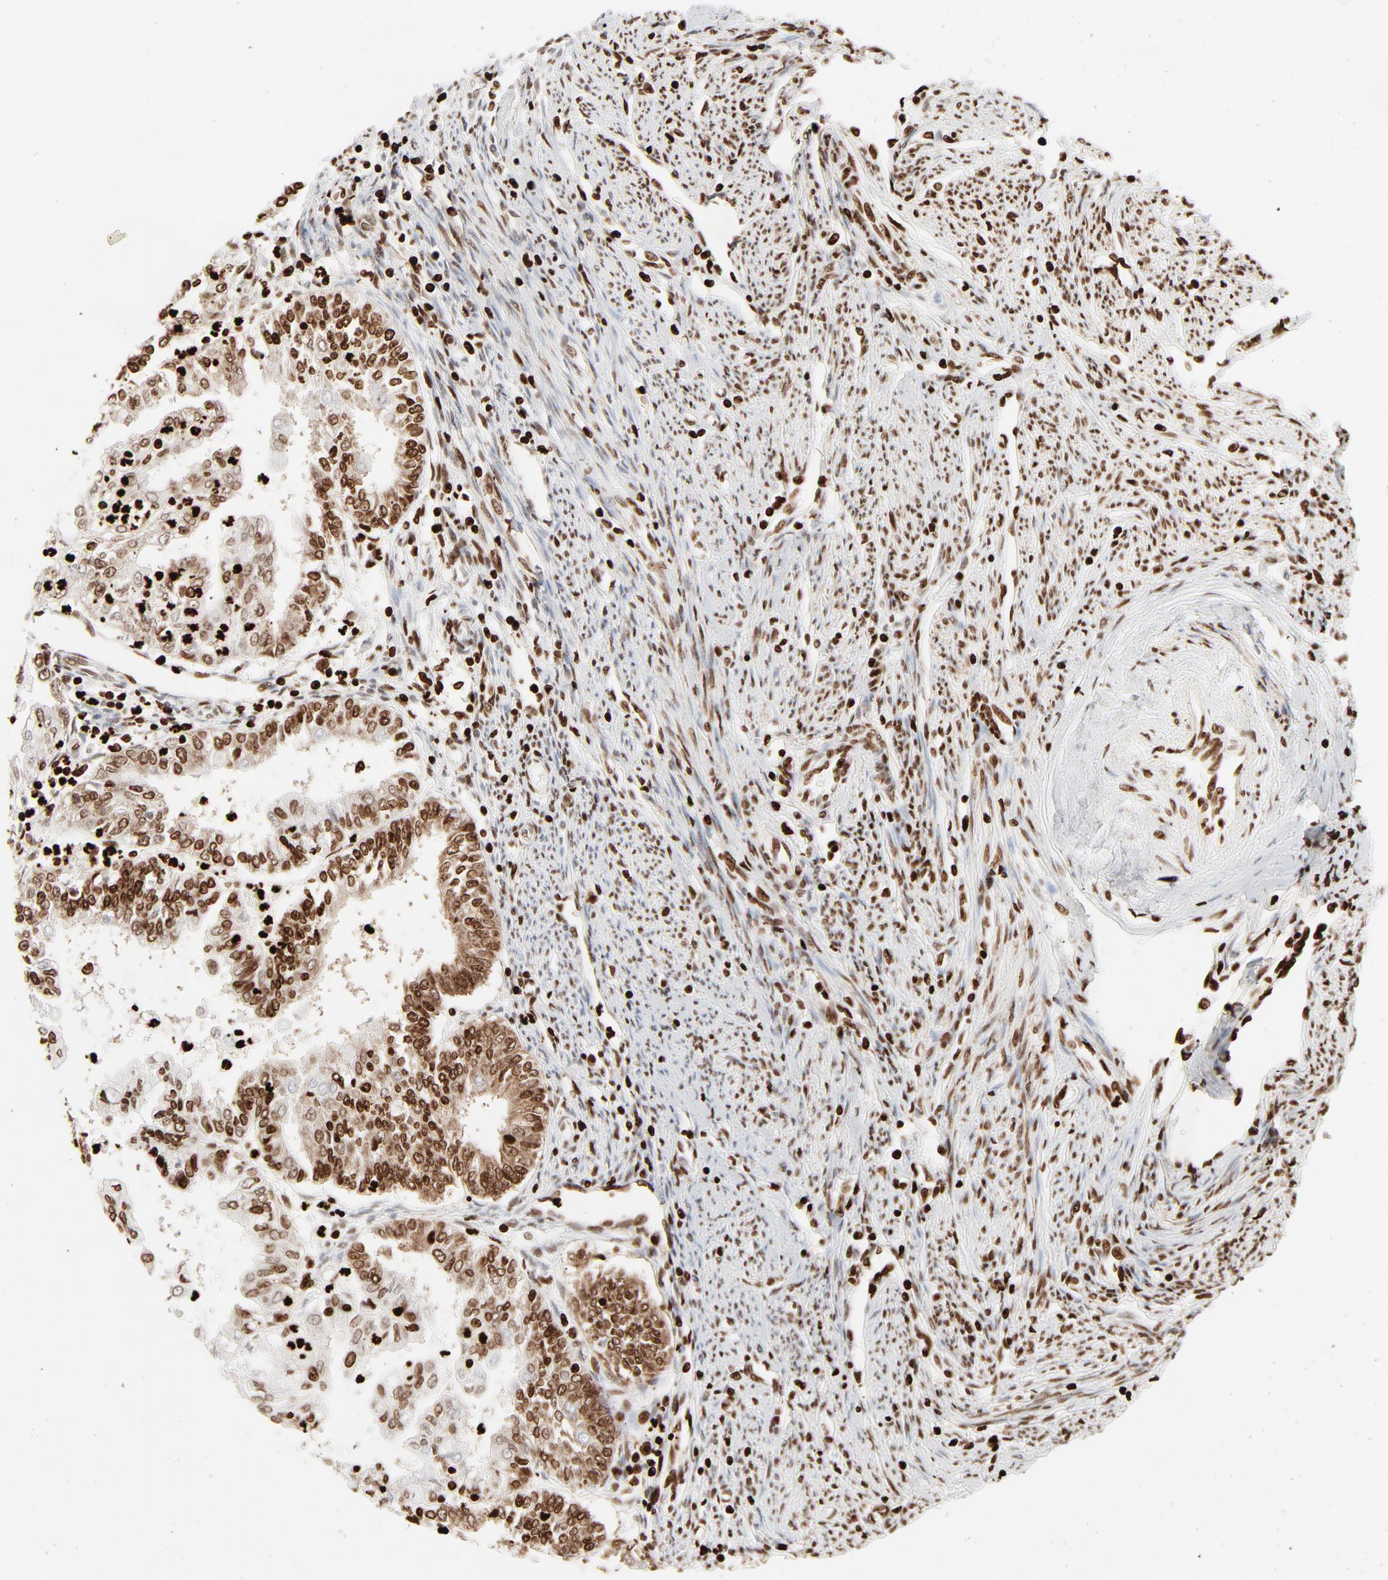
{"staining": {"intensity": "moderate", "quantity": ">75%", "location": "nuclear"}, "tissue": "endometrial cancer", "cell_type": "Tumor cells", "image_type": "cancer", "snomed": [{"axis": "morphology", "description": "Adenocarcinoma, NOS"}, {"axis": "topography", "description": "Endometrium"}], "caption": "A brown stain shows moderate nuclear staining of a protein in human adenocarcinoma (endometrial) tumor cells. (DAB (3,3'-diaminobenzidine) IHC, brown staining for protein, blue staining for nuclei).", "gene": "HMGB2", "patient": {"sex": "female", "age": 75}}